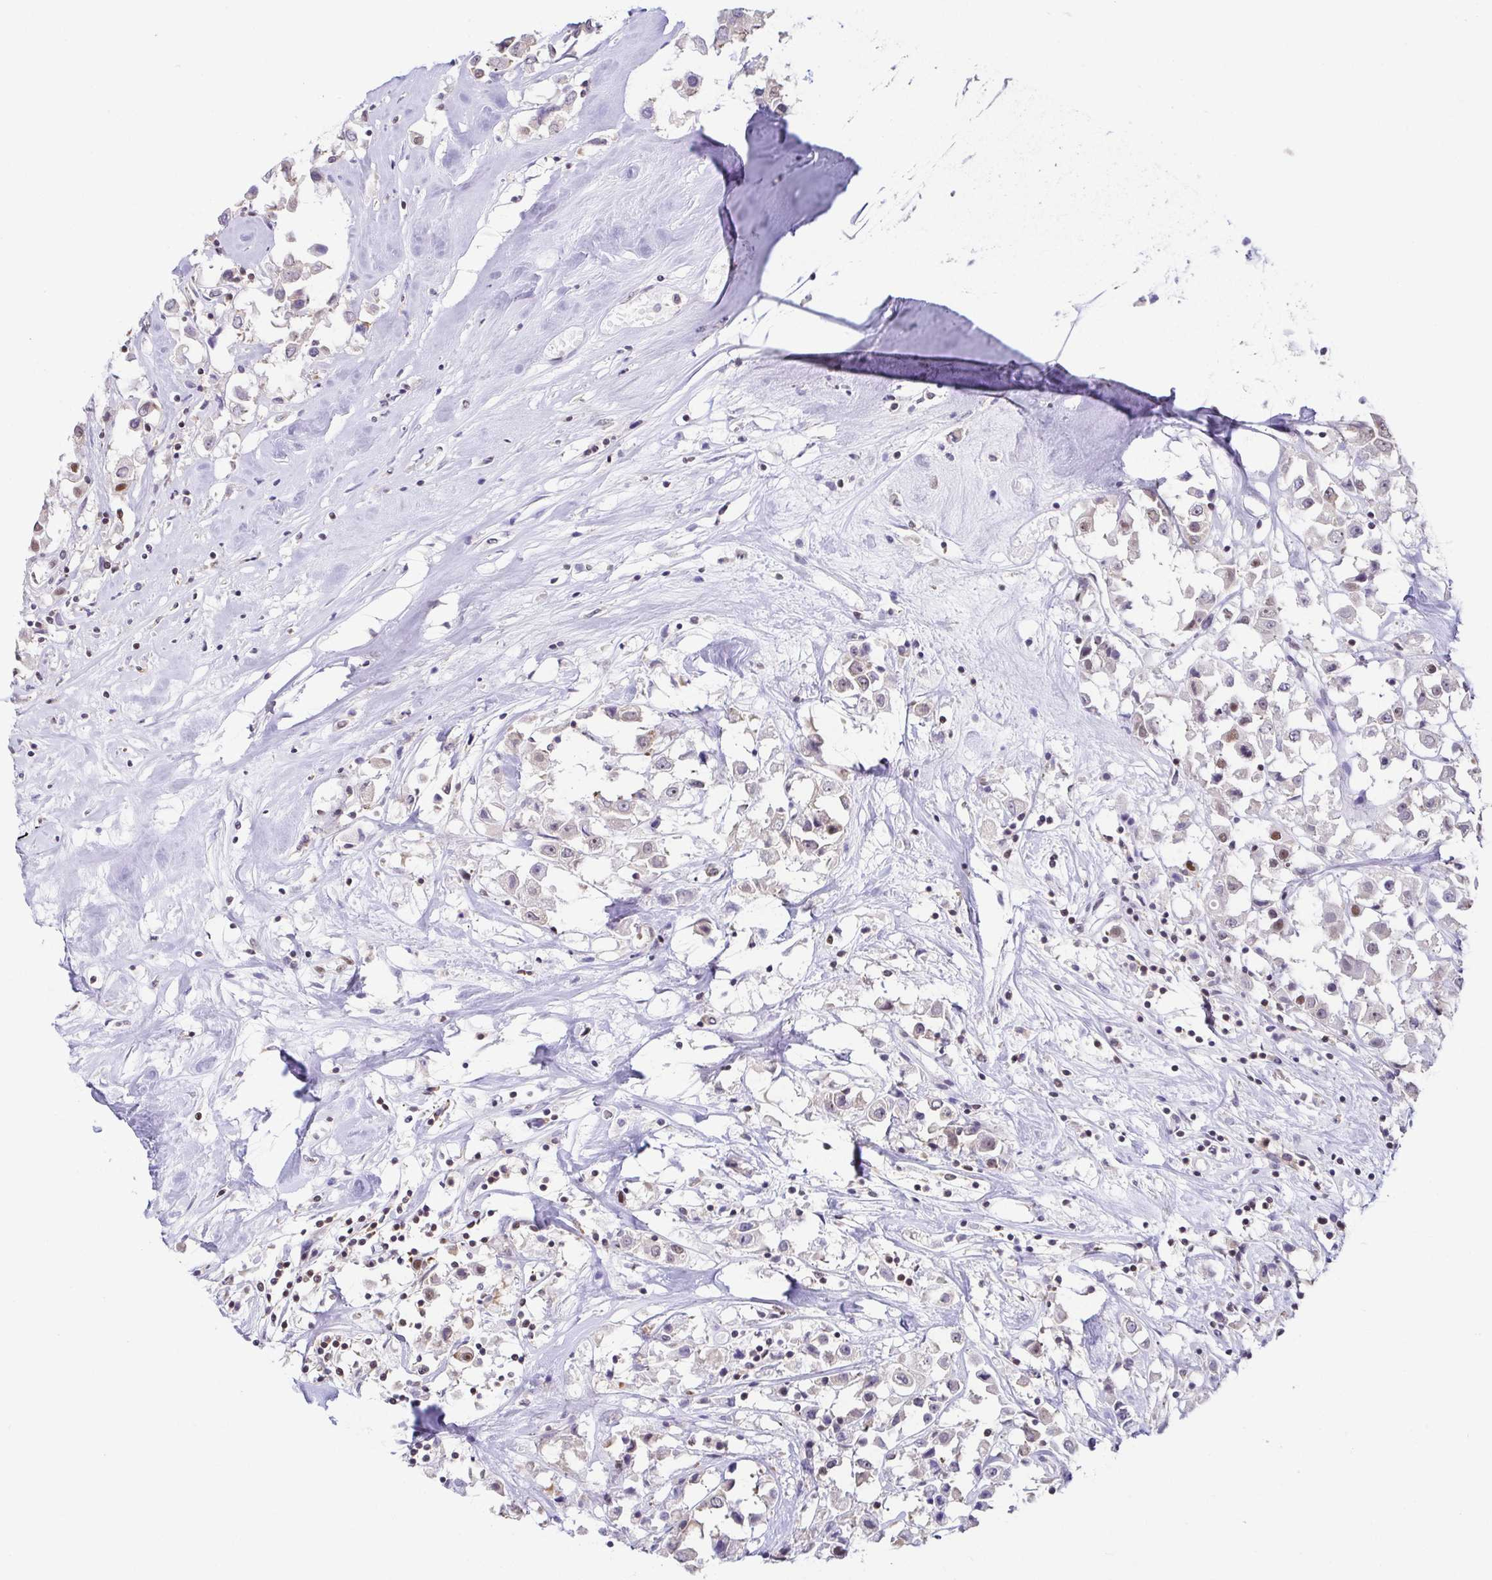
{"staining": {"intensity": "weak", "quantity": "25%-75%", "location": "nuclear"}, "tissue": "breast cancer", "cell_type": "Tumor cells", "image_type": "cancer", "snomed": [{"axis": "morphology", "description": "Duct carcinoma"}, {"axis": "topography", "description": "Breast"}], "caption": "This photomicrograph displays breast cancer (infiltrating ductal carcinoma) stained with IHC to label a protein in brown. The nuclear of tumor cells show weak positivity for the protein. Nuclei are counter-stained blue.", "gene": "EWSR1", "patient": {"sex": "female", "age": 61}}